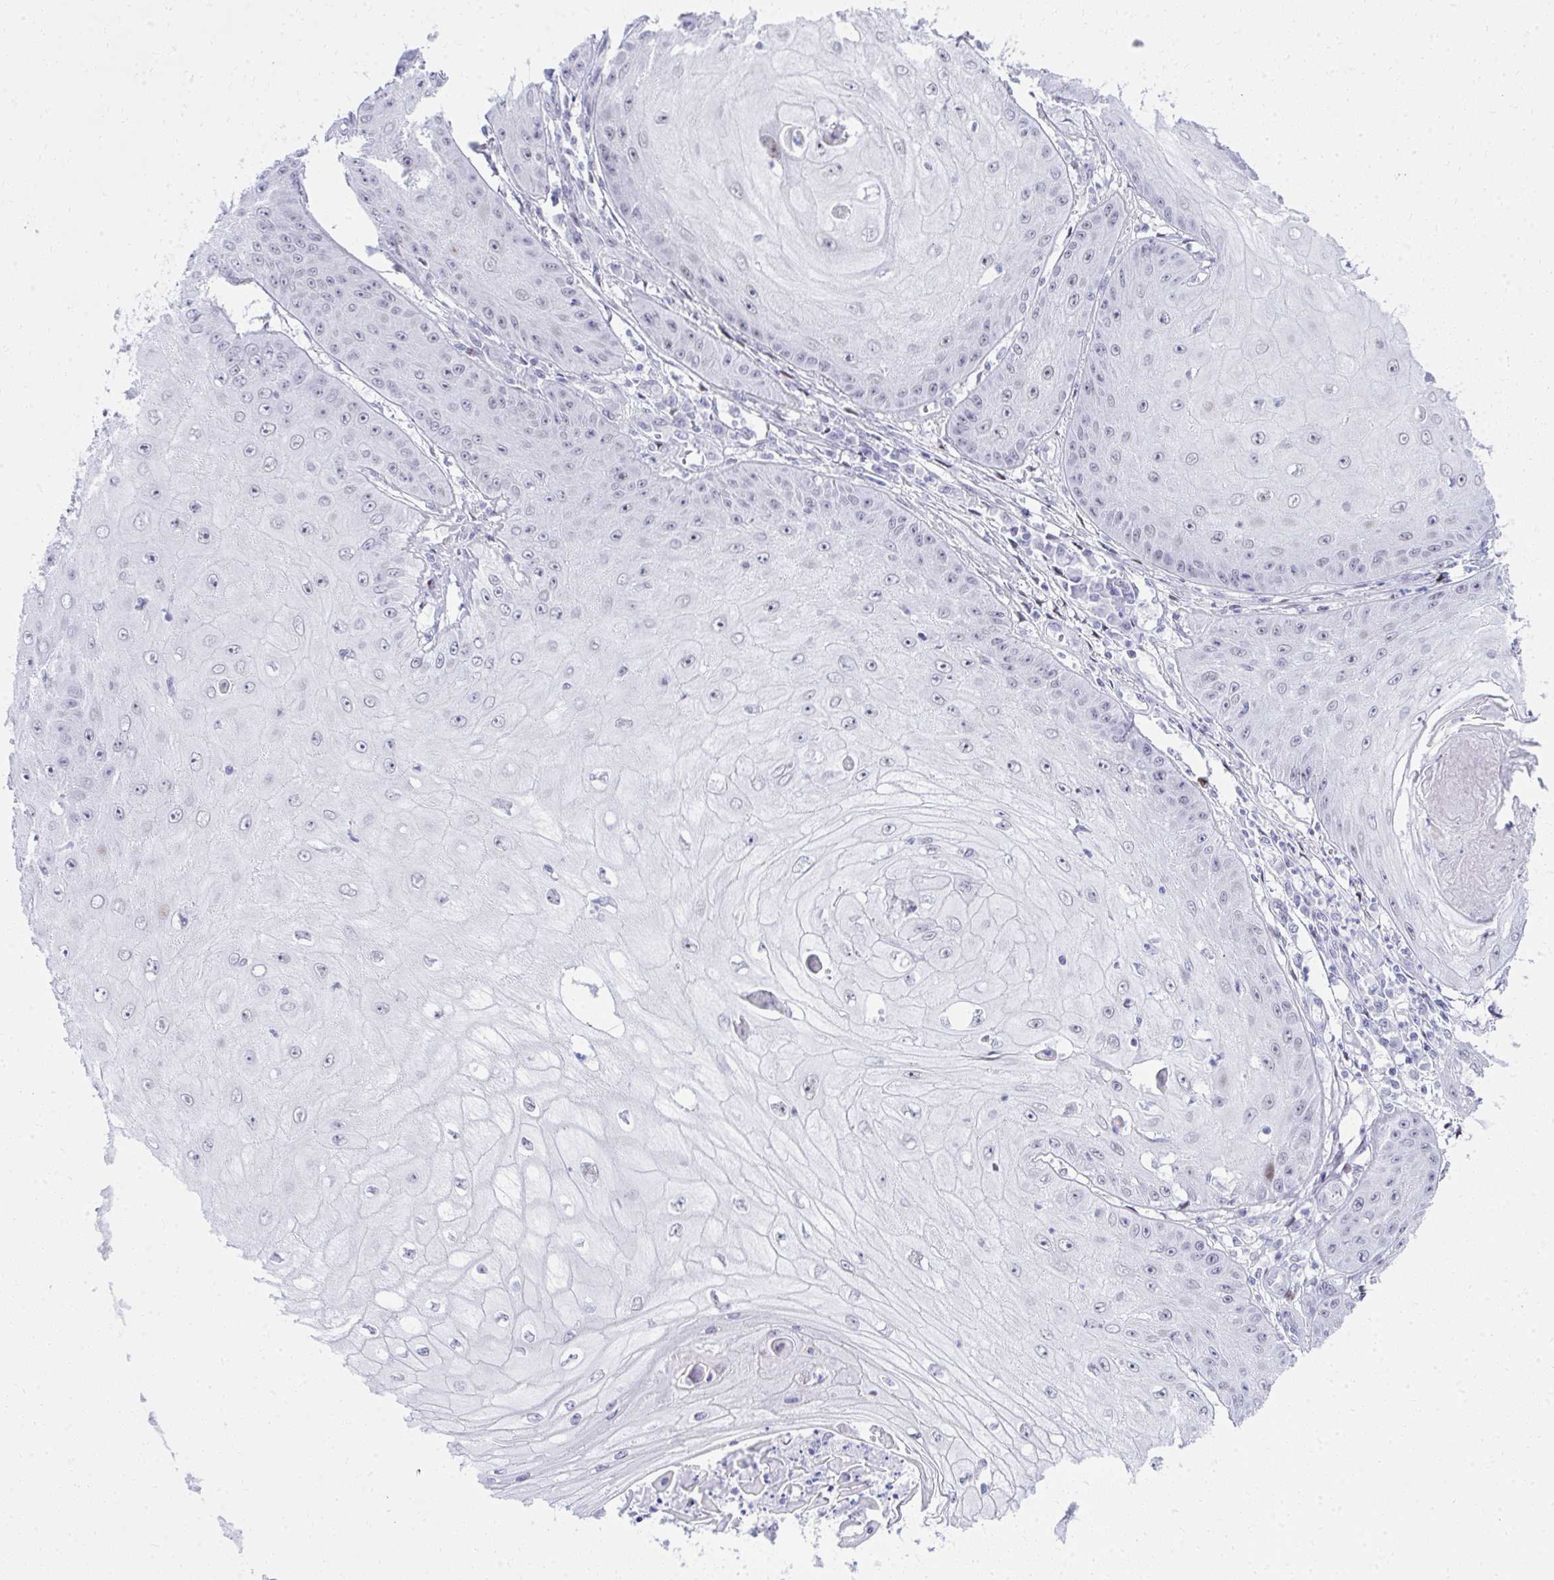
{"staining": {"intensity": "negative", "quantity": "none", "location": "none"}, "tissue": "skin cancer", "cell_type": "Tumor cells", "image_type": "cancer", "snomed": [{"axis": "morphology", "description": "Squamous cell carcinoma, NOS"}, {"axis": "topography", "description": "Skin"}], "caption": "High magnification brightfield microscopy of skin squamous cell carcinoma stained with DAB (brown) and counterstained with hematoxylin (blue): tumor cells show no significant positivity.", "gene": "GLDN", "patient": {"sex": "male", "age": 70}}